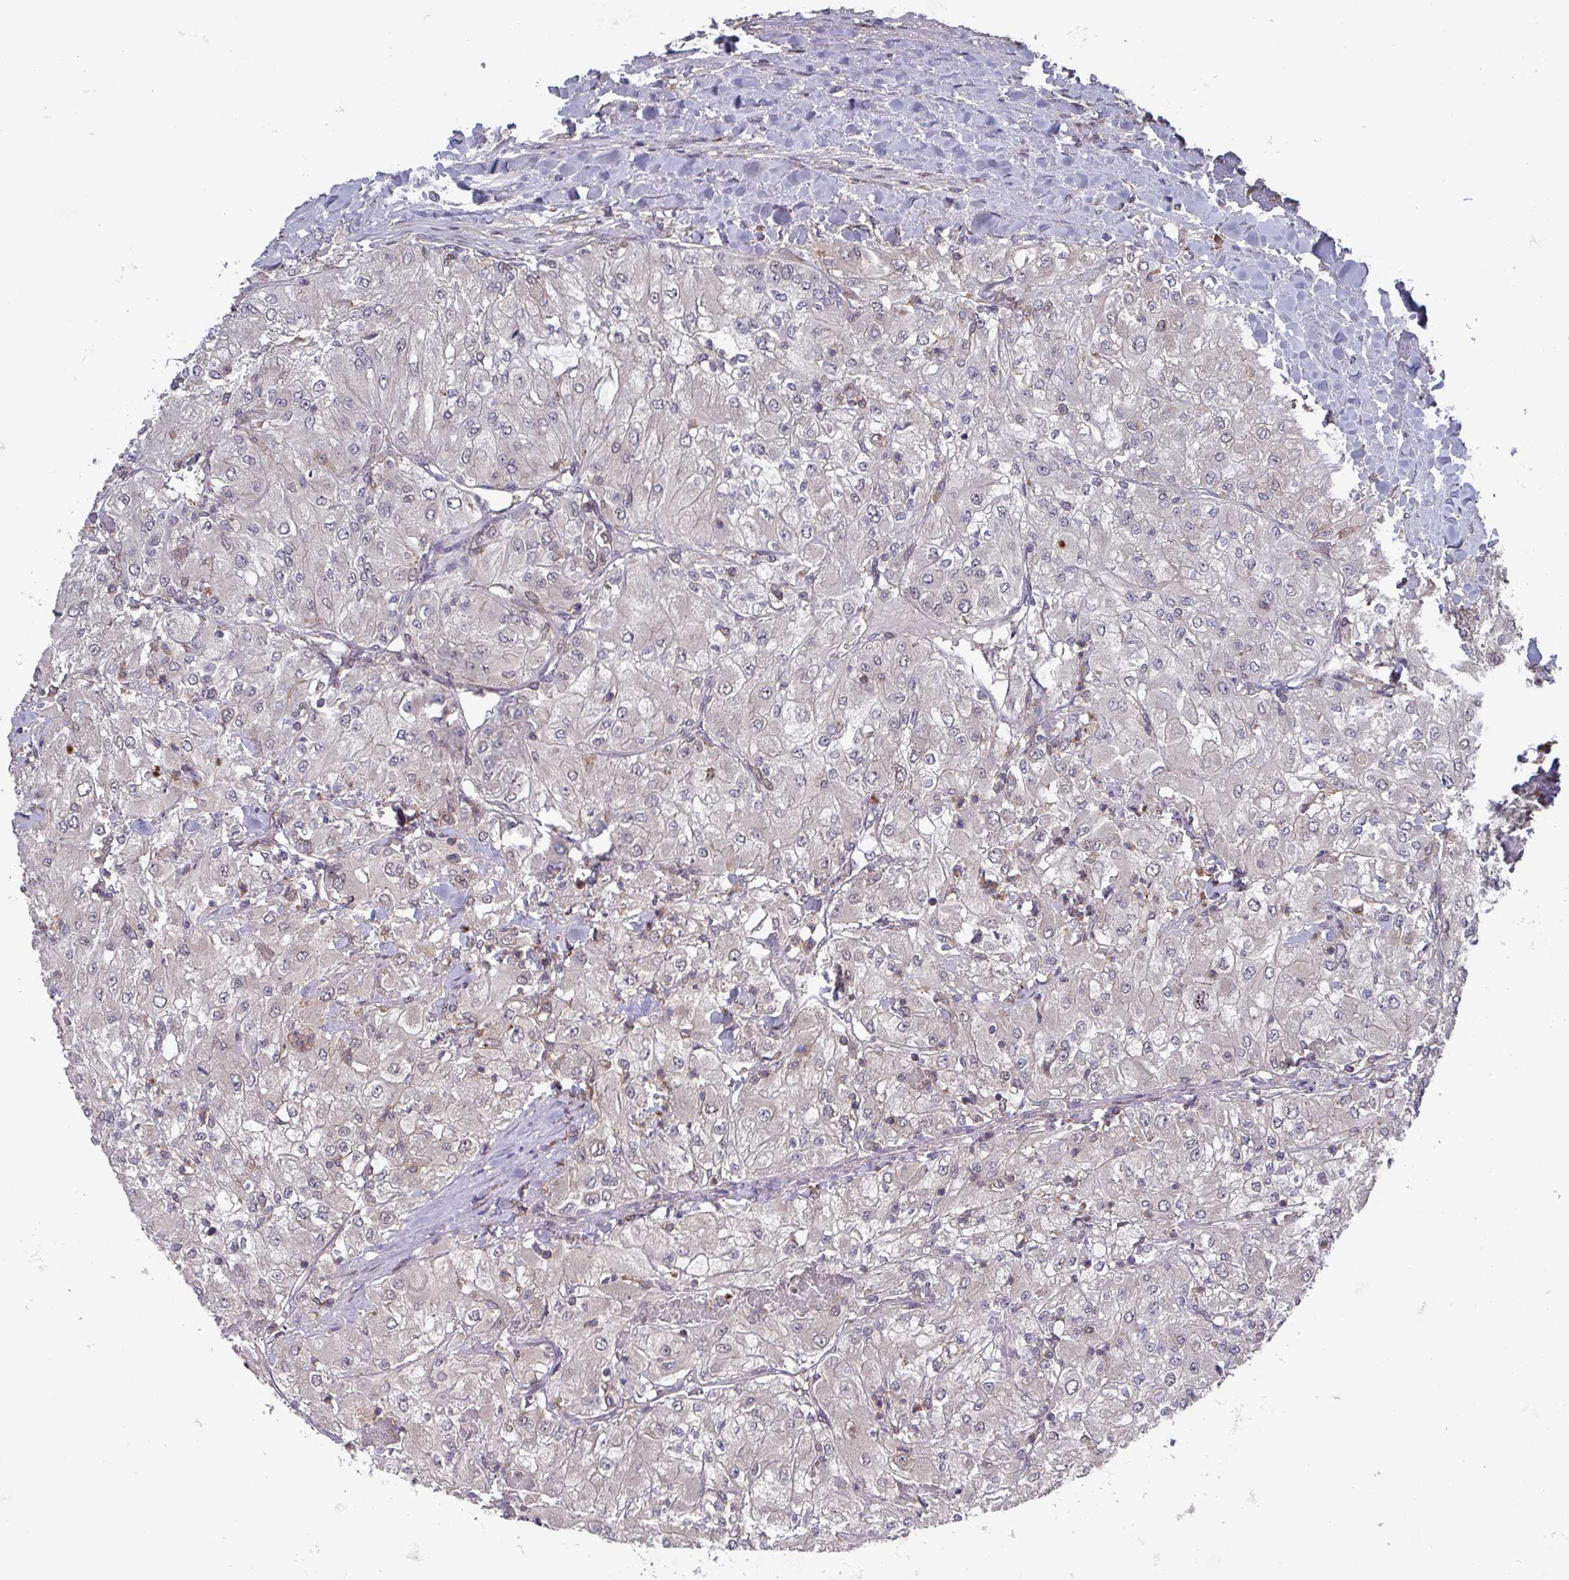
{"staining": {"intensity": "weak", "quantity": "<25%", "location": "cytoplasmic/membranous"}, "tissue": "renal cancer", "cell_type": "Tumor cells", "image_type": "cancer", "snomed": [{"axis": "morphology", "description": "Adenocarcinoma, NOS"}, {"axis": "topography", "description": "Kidney"}], "caption": "This is an immunohistochemistry (IHC) photomicrograph of human renal cancer (adenocarcinoma). There is no expression in tumor cells.", "gene": "PRRX1", "patient": {"sex": "male", "age": 80}}